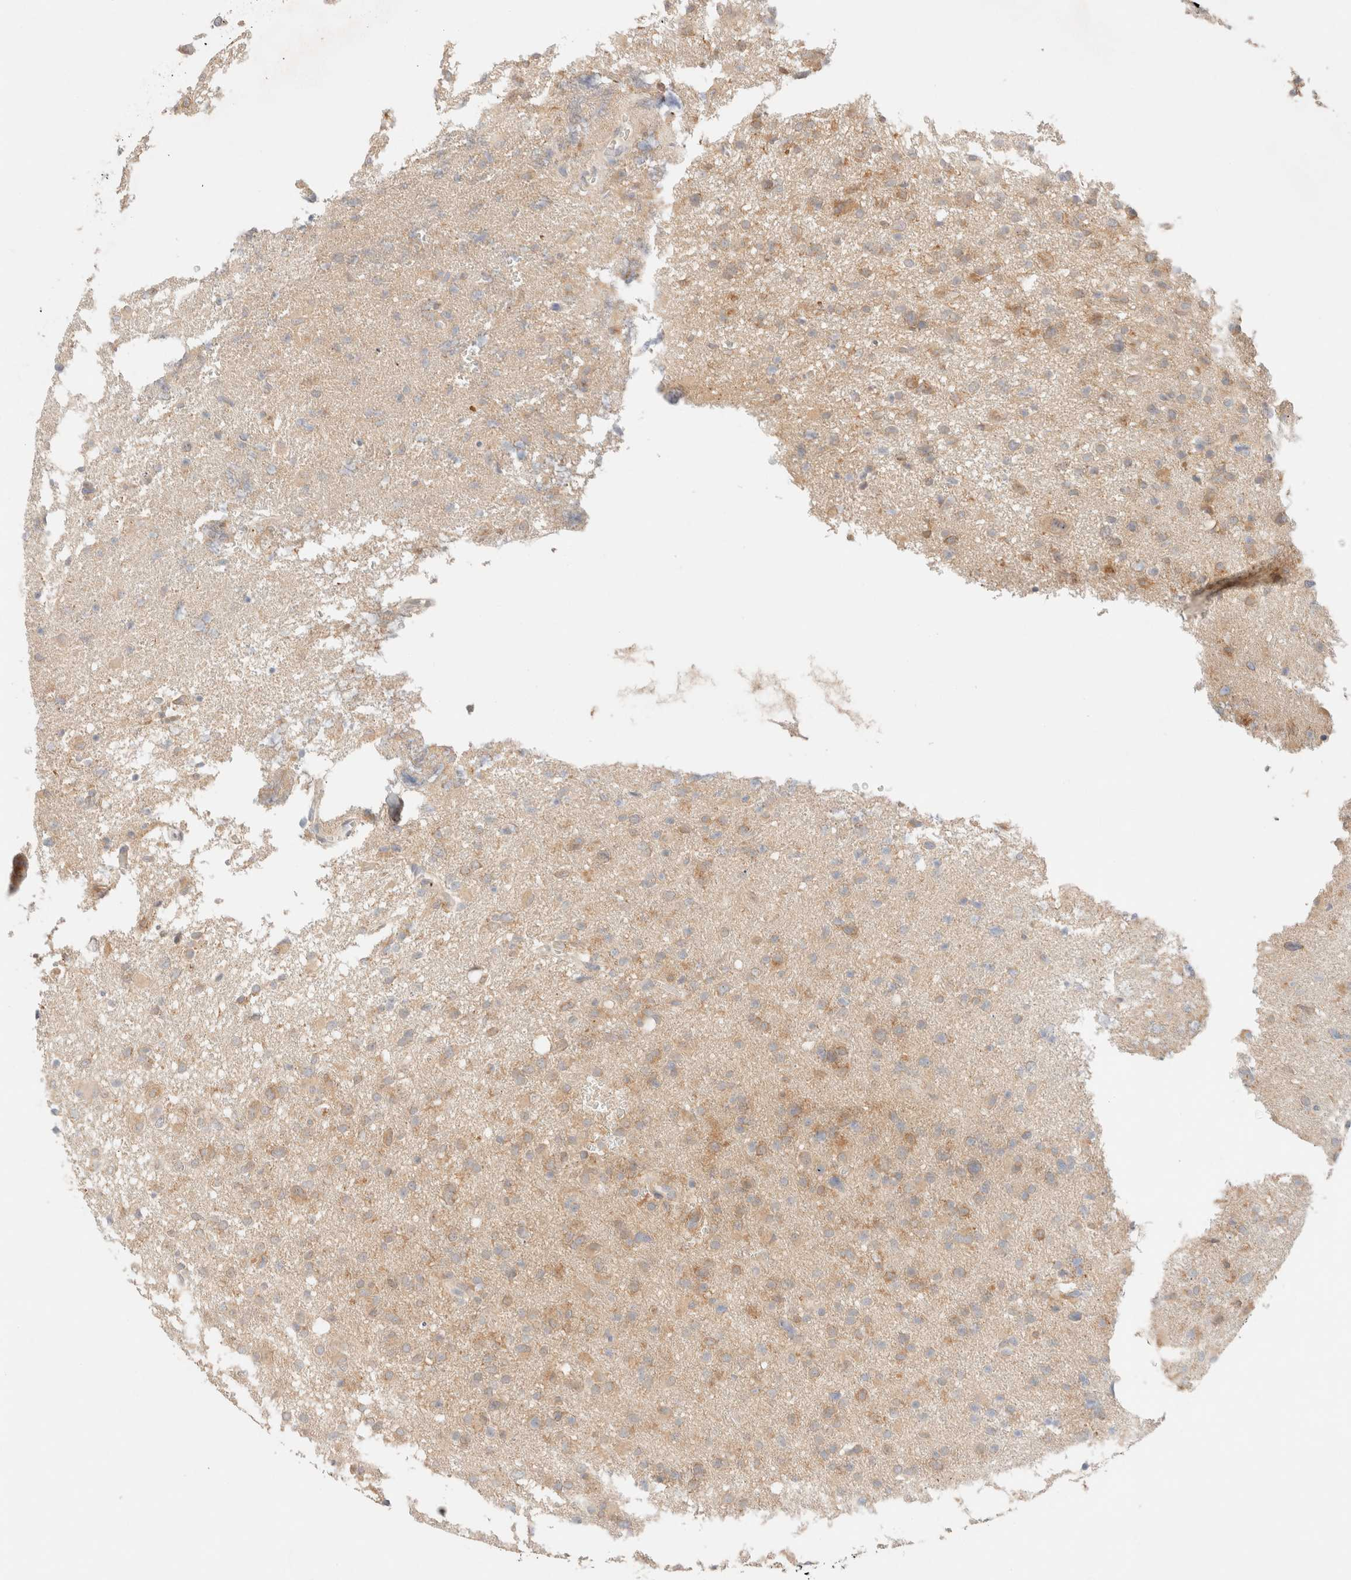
{"staining": {"intensity": "weak", "quantity": ">75%", "location": "cytoplasmic/membranous"}, "tissue": "glioma", "cell_type": "Tumor cells", "image_type": "cancer", "snomed": [{"axis": "morphology", "description": "Glioma, malignant, High grade"}, {"axis": "topography", "description": "Brain"}], "caption": "Glioma stained with a protein marker shows weak staining in tumor cells.", "gene": "SARM1", "patient": {"sex": "female", "age": 57}}